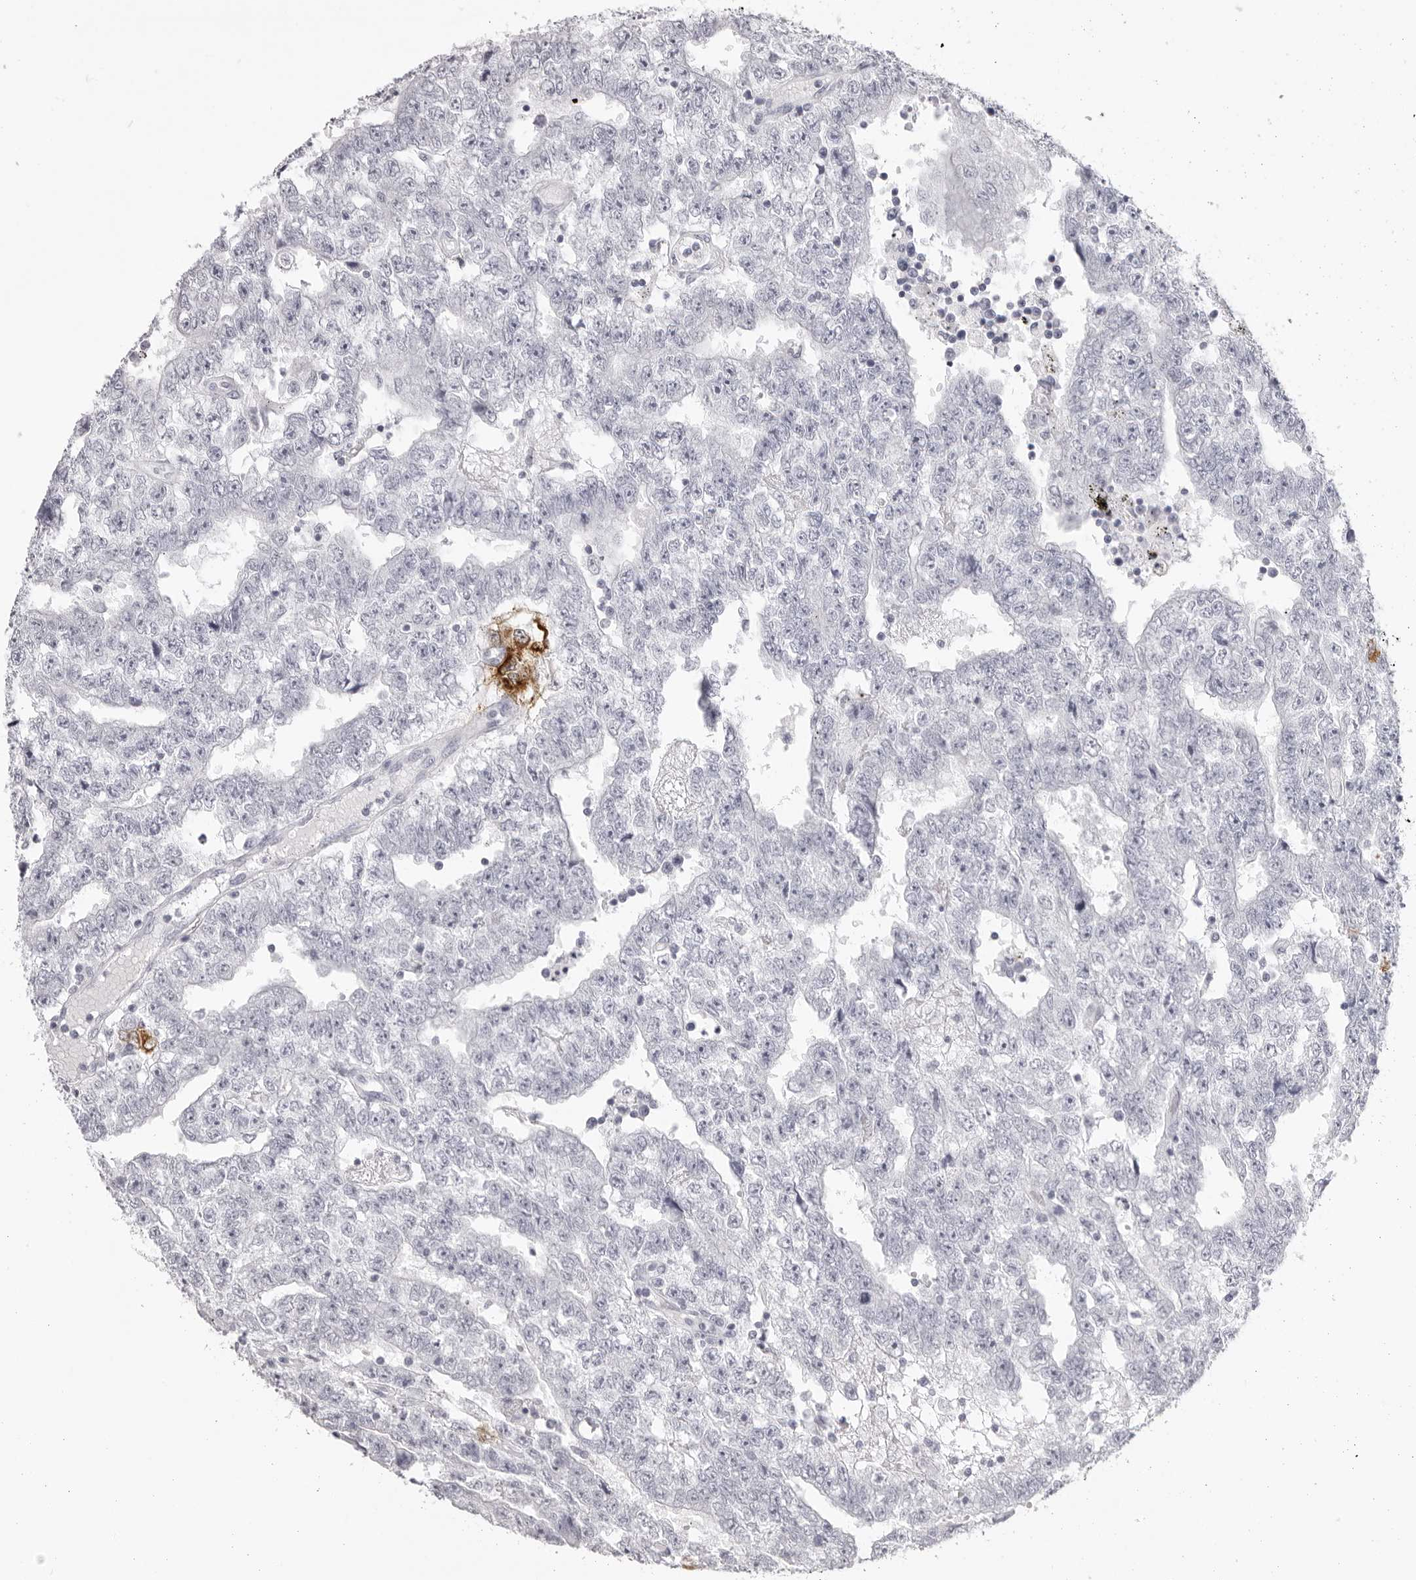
{"staining": {"intensity": "negative", "quantity": "none", "location": "none"}, "tissue": "testis cancer", "cell_type": "Tumor cells", "image_type": "cancer", "snomed": [{"axis": "morphology", "description": "Carcinoma, Embryonal, NOS"}, {"axis": "topography", "description": "Testis"}], "caption": "DAB (3,3'-diaminobenzidine) immunohistochemical staining of human testis cancer reveals no significant positivity in tumor cells.", "gene": "CST1", "patient": {"sex": "male", "age": 25}}